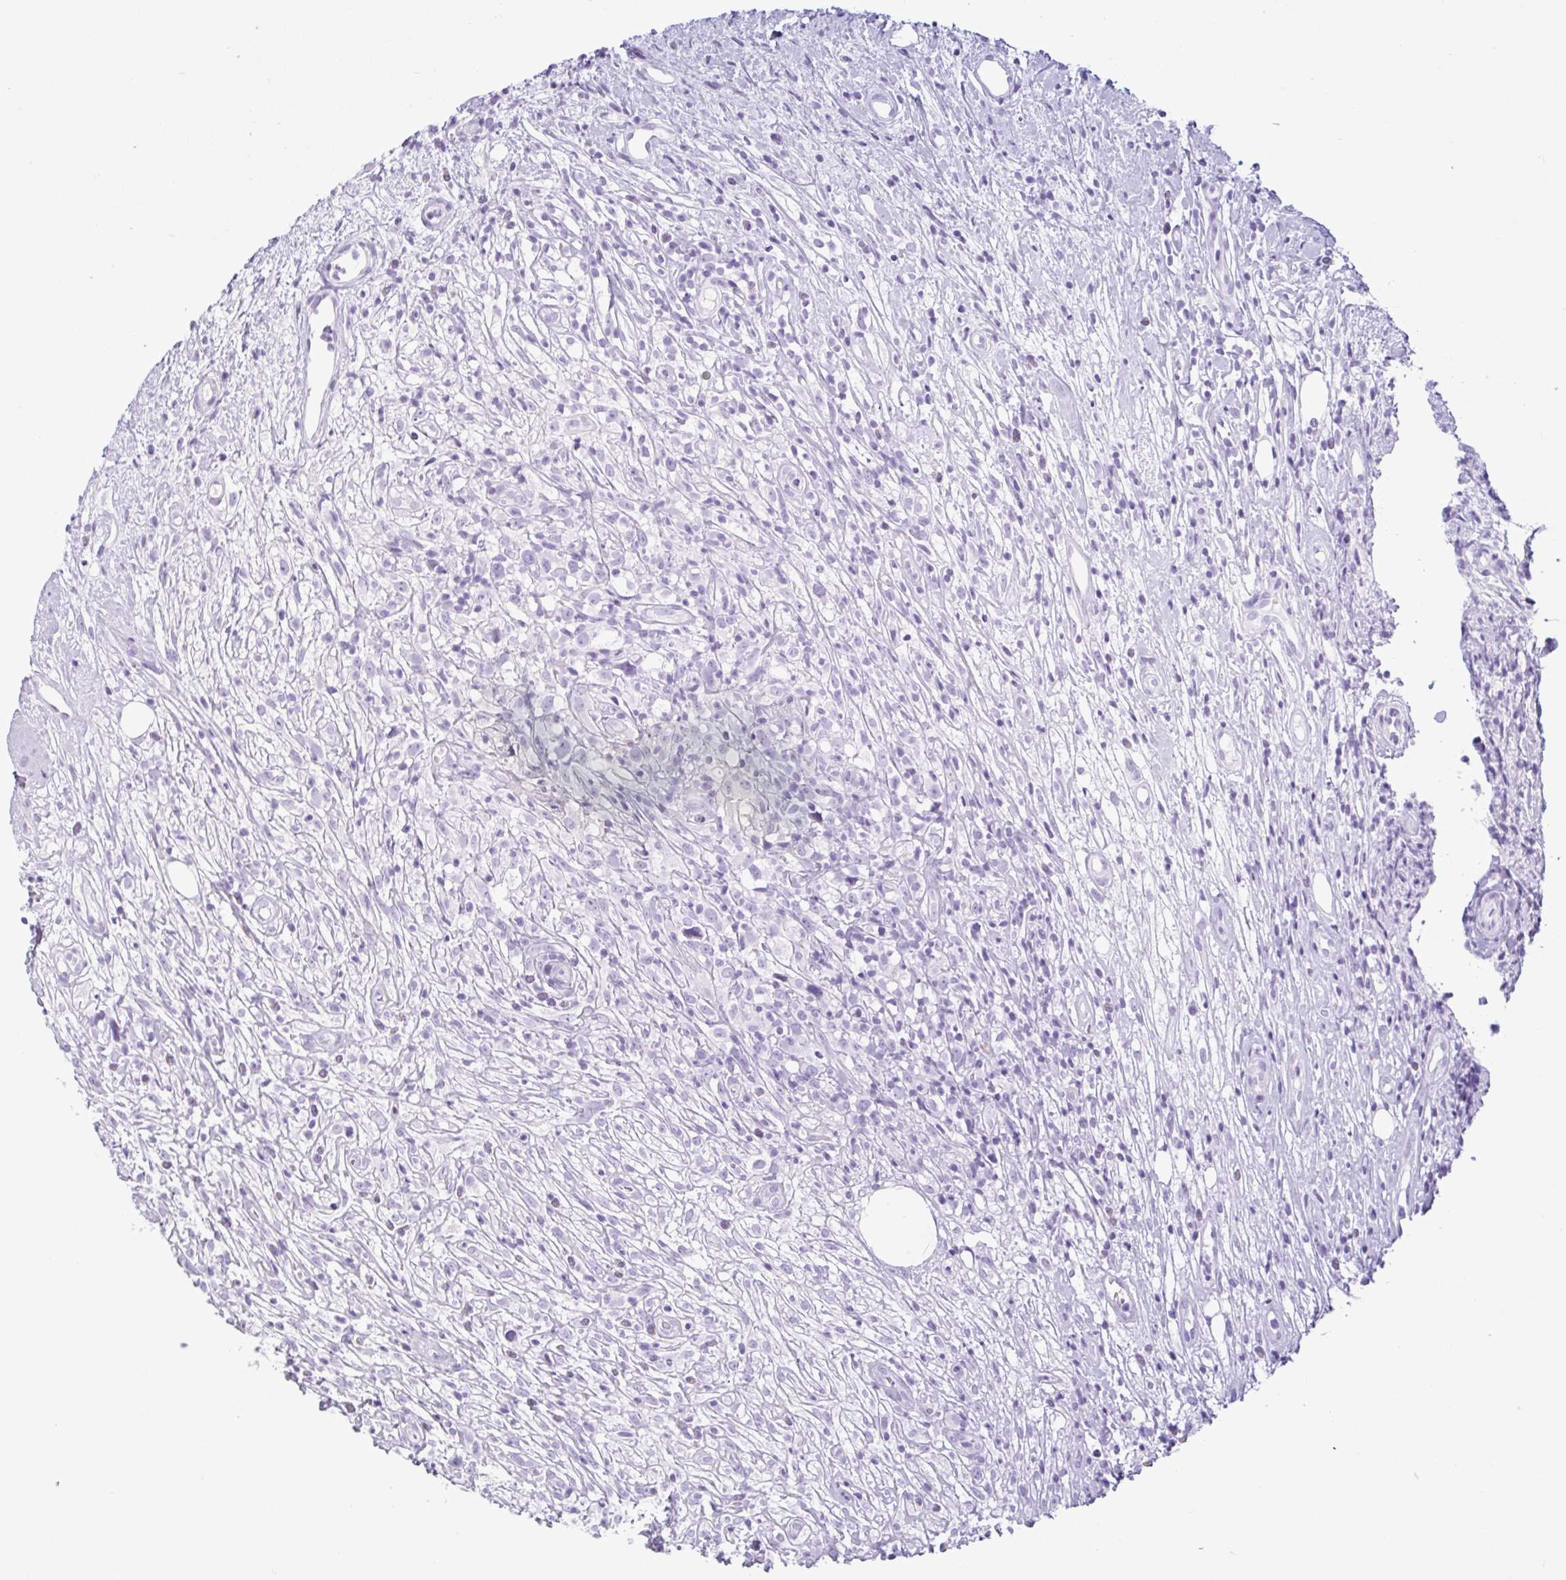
{"staining": {"intensity": "negative", "quantity": "none", "location": "none"}, "tissue": "lymphoma", "cell_type": "Tumor cells", "image_type": "cancer", "snomed": [{"axis": "morphology", "description": "Hodgkin's disease, NOS"}, {"axis": "topography", "description": "No Tissue"}], "caption": "The IHC micrograph has no significant positivity in tumor cells of lymphoma tissue.", "gene": "CTSE", "patient": {"sex": "female", "age": 21}}